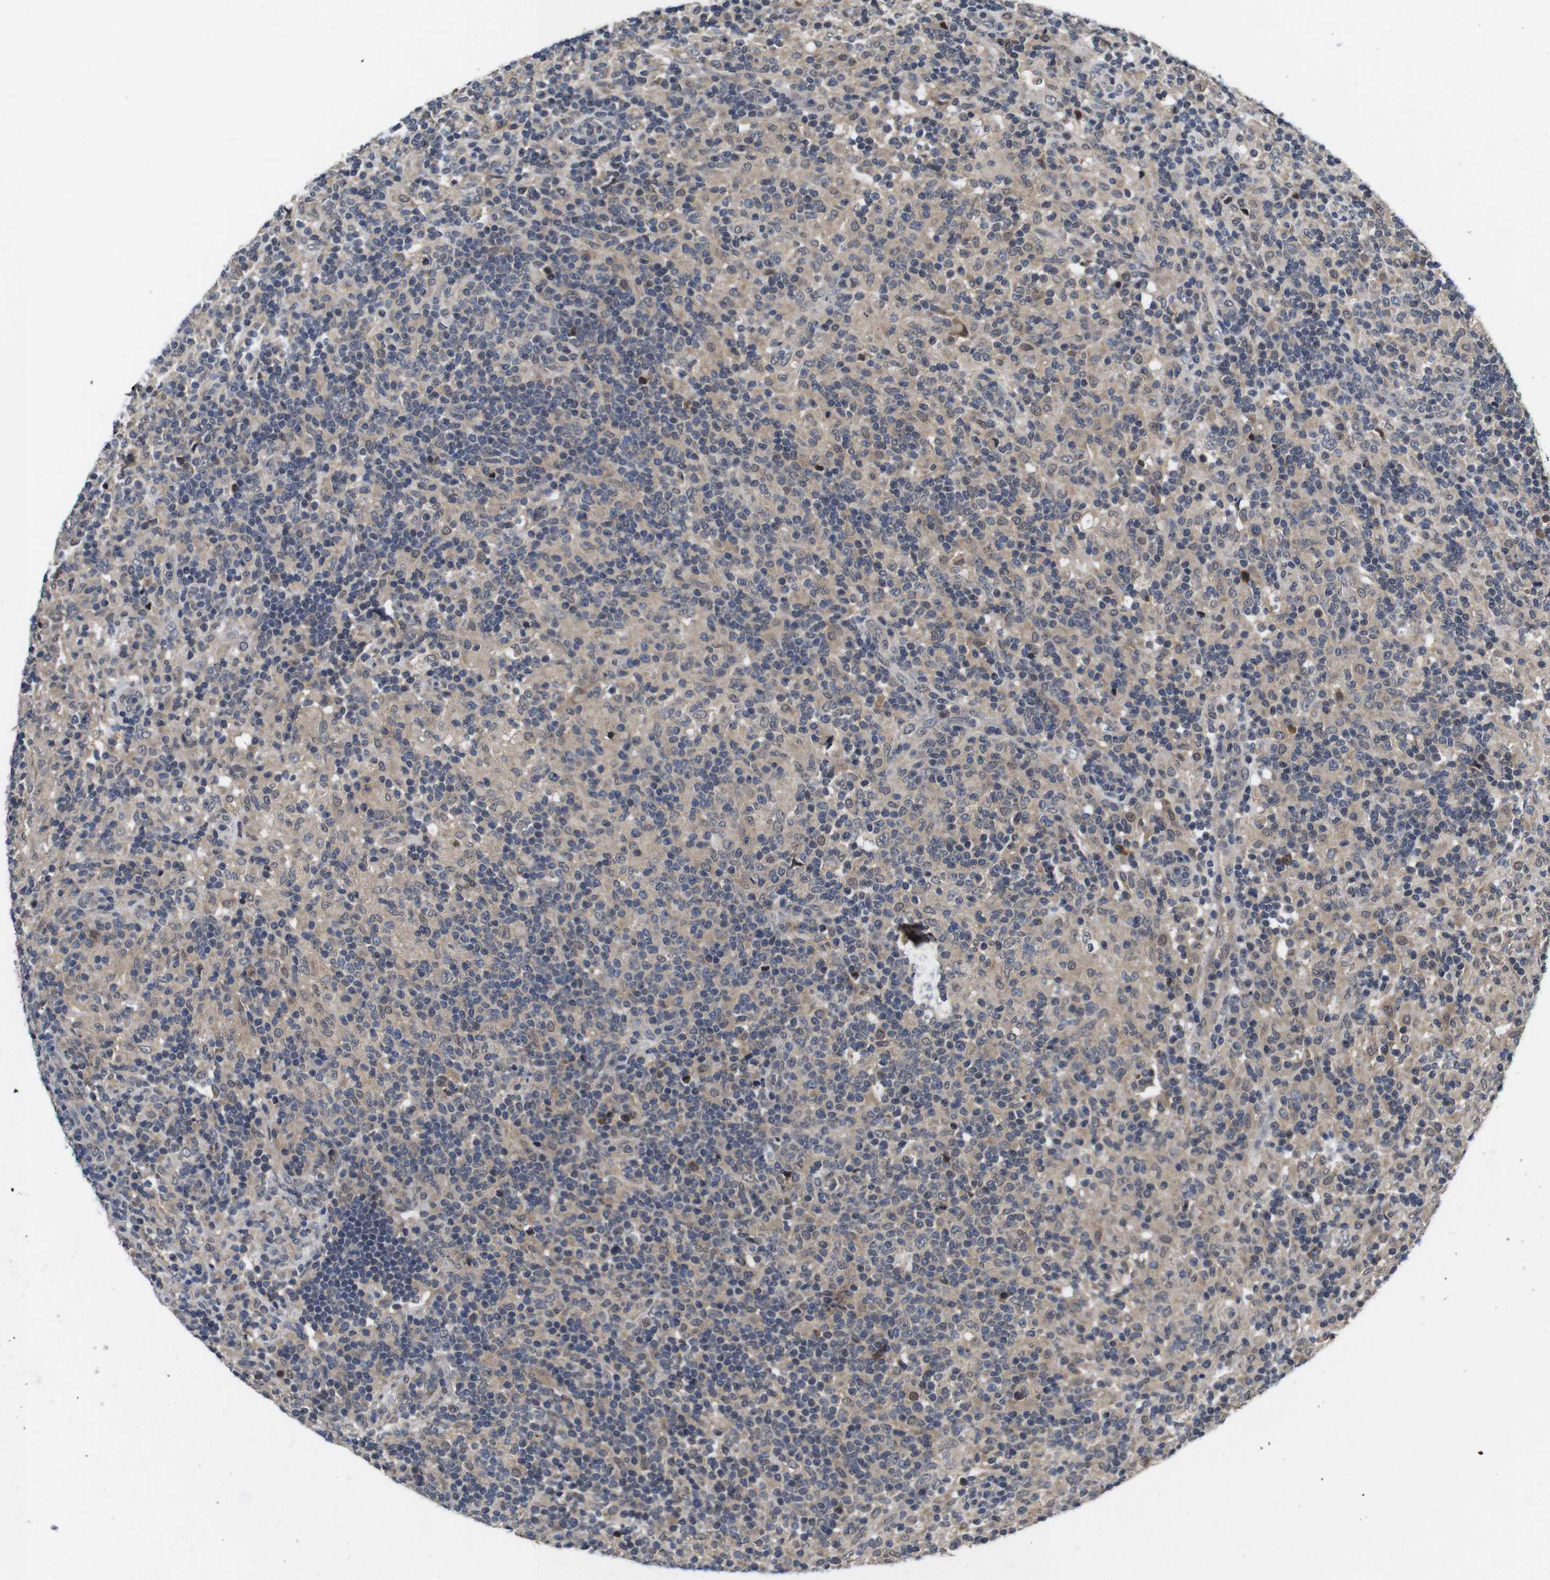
{"staining": {"intensity": "weak", "quantity": "25%-75%", "location": "cytoplasmic/membranous"}, "tissue": "lymphoma", "cell_type": "Tumor cells", "image_type": "cancer", "snomed": [{"axis": "morphology", "description": "Hodgkin's disease, NOS"}, {"axis": "topography", "description": "Lymph node"}], "caption": "A brown stain shows weak cytoplasmic/membranous staining of a protein in human lymphoma tumor cells. (DAB IHC with brightfield microscopy, high magnification).", "gene": "ZBTB46", "patient": {"sex": "male", "age": 70}}